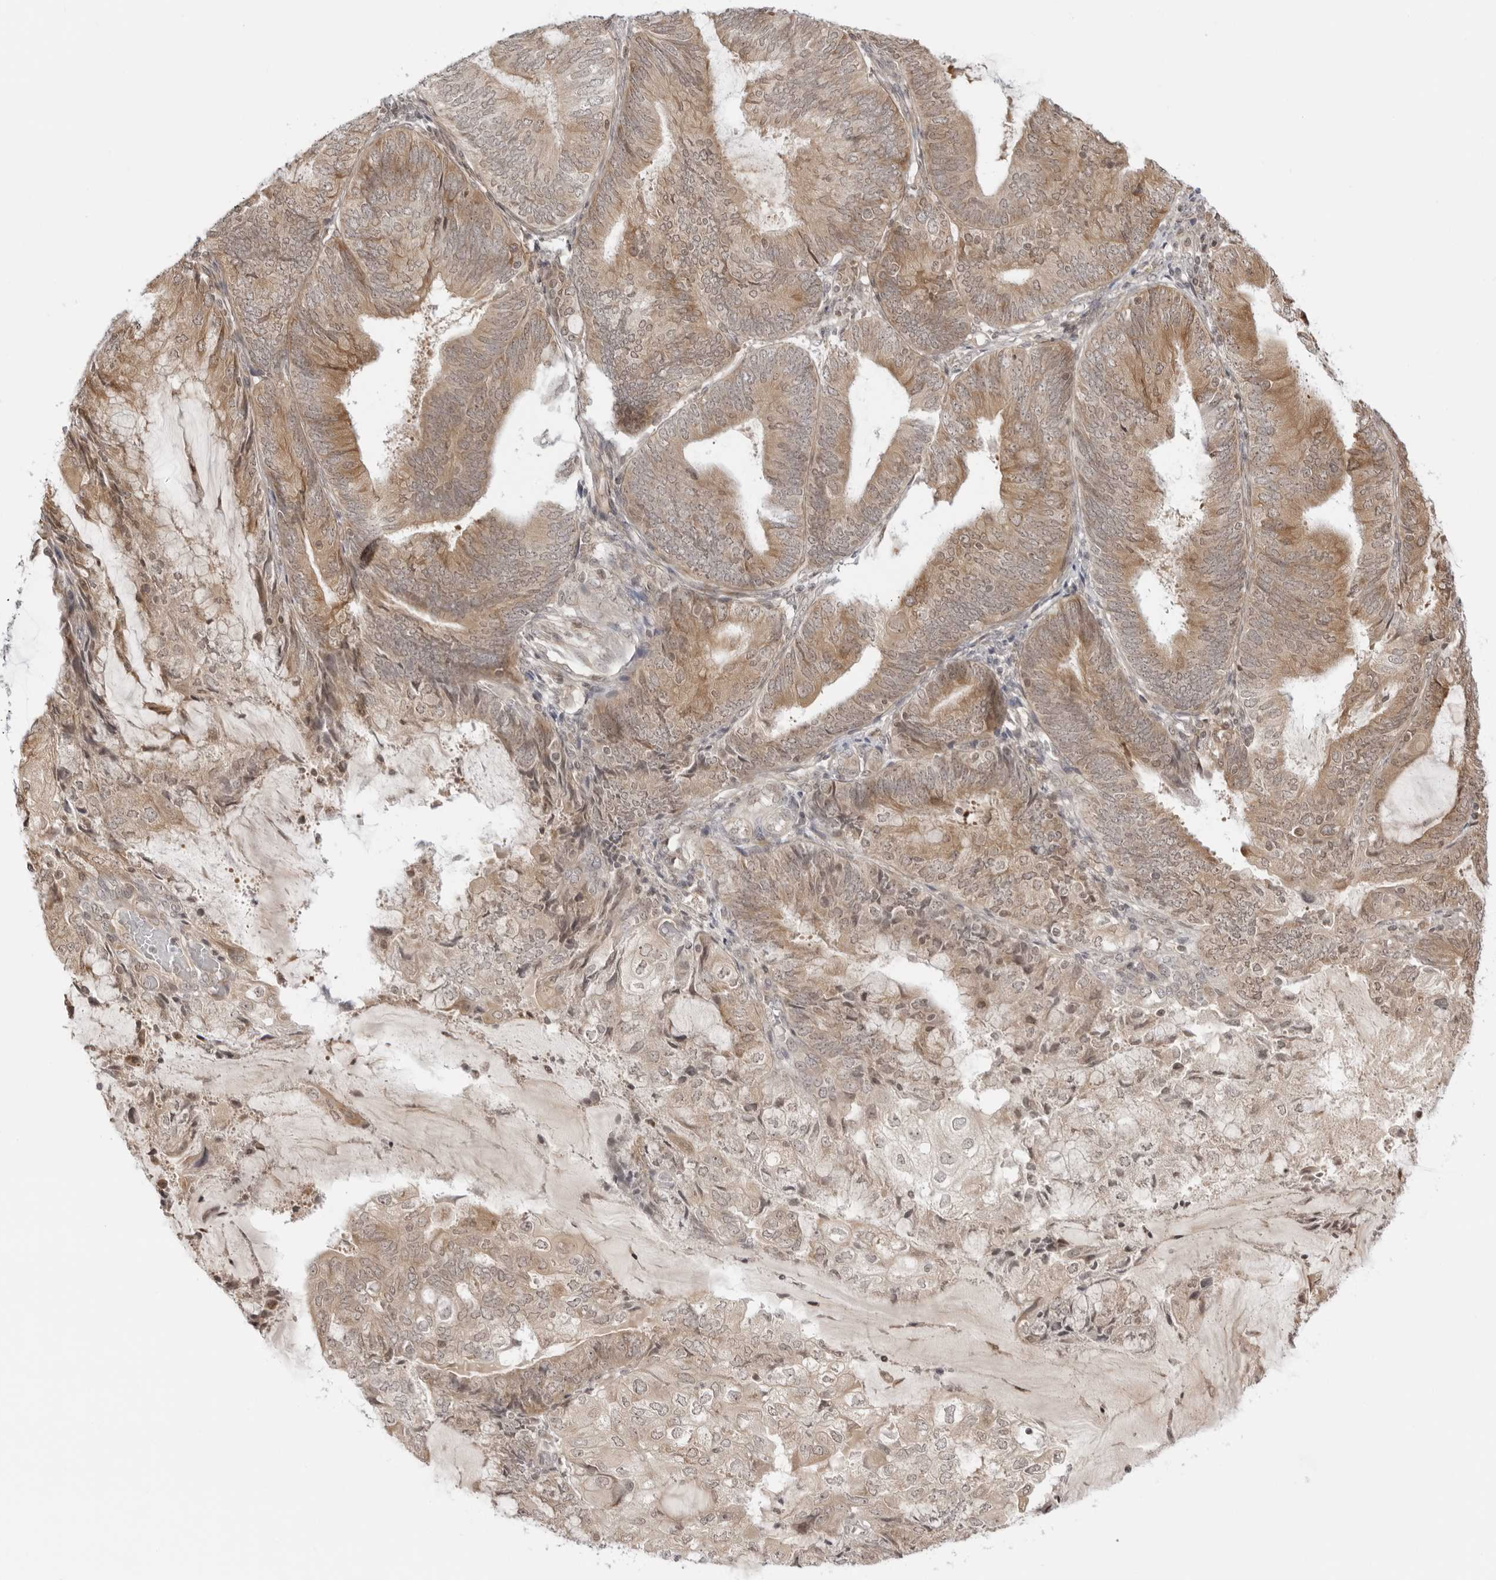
{"staining": {"intensity": "moderate", "quantity": ">75%", "location": "cytoplasmic/membranous"}, "tissue": "endometrial cancer", "cell_type": "Tumor cells", "image_type": "cancer", "snomed": [{"axis": "morphology", "description": "Adenocarcinoma, NOS"}, {"axis": "topography", "description": "Endometrium"}], "caption": "Endometrial adenocarcinoma stained with DAB immunohistochemistry (IHC) displays medium levels of moderate cytoplasmic/membranous staining in about >75% of tumor cells. Using DAB (brown) and hematoxylin (blue) stains, captured at high magnification using brightfield microscopy.", "gene": "PRRC2C", "patient": {"sex": "female", "age": 81}}